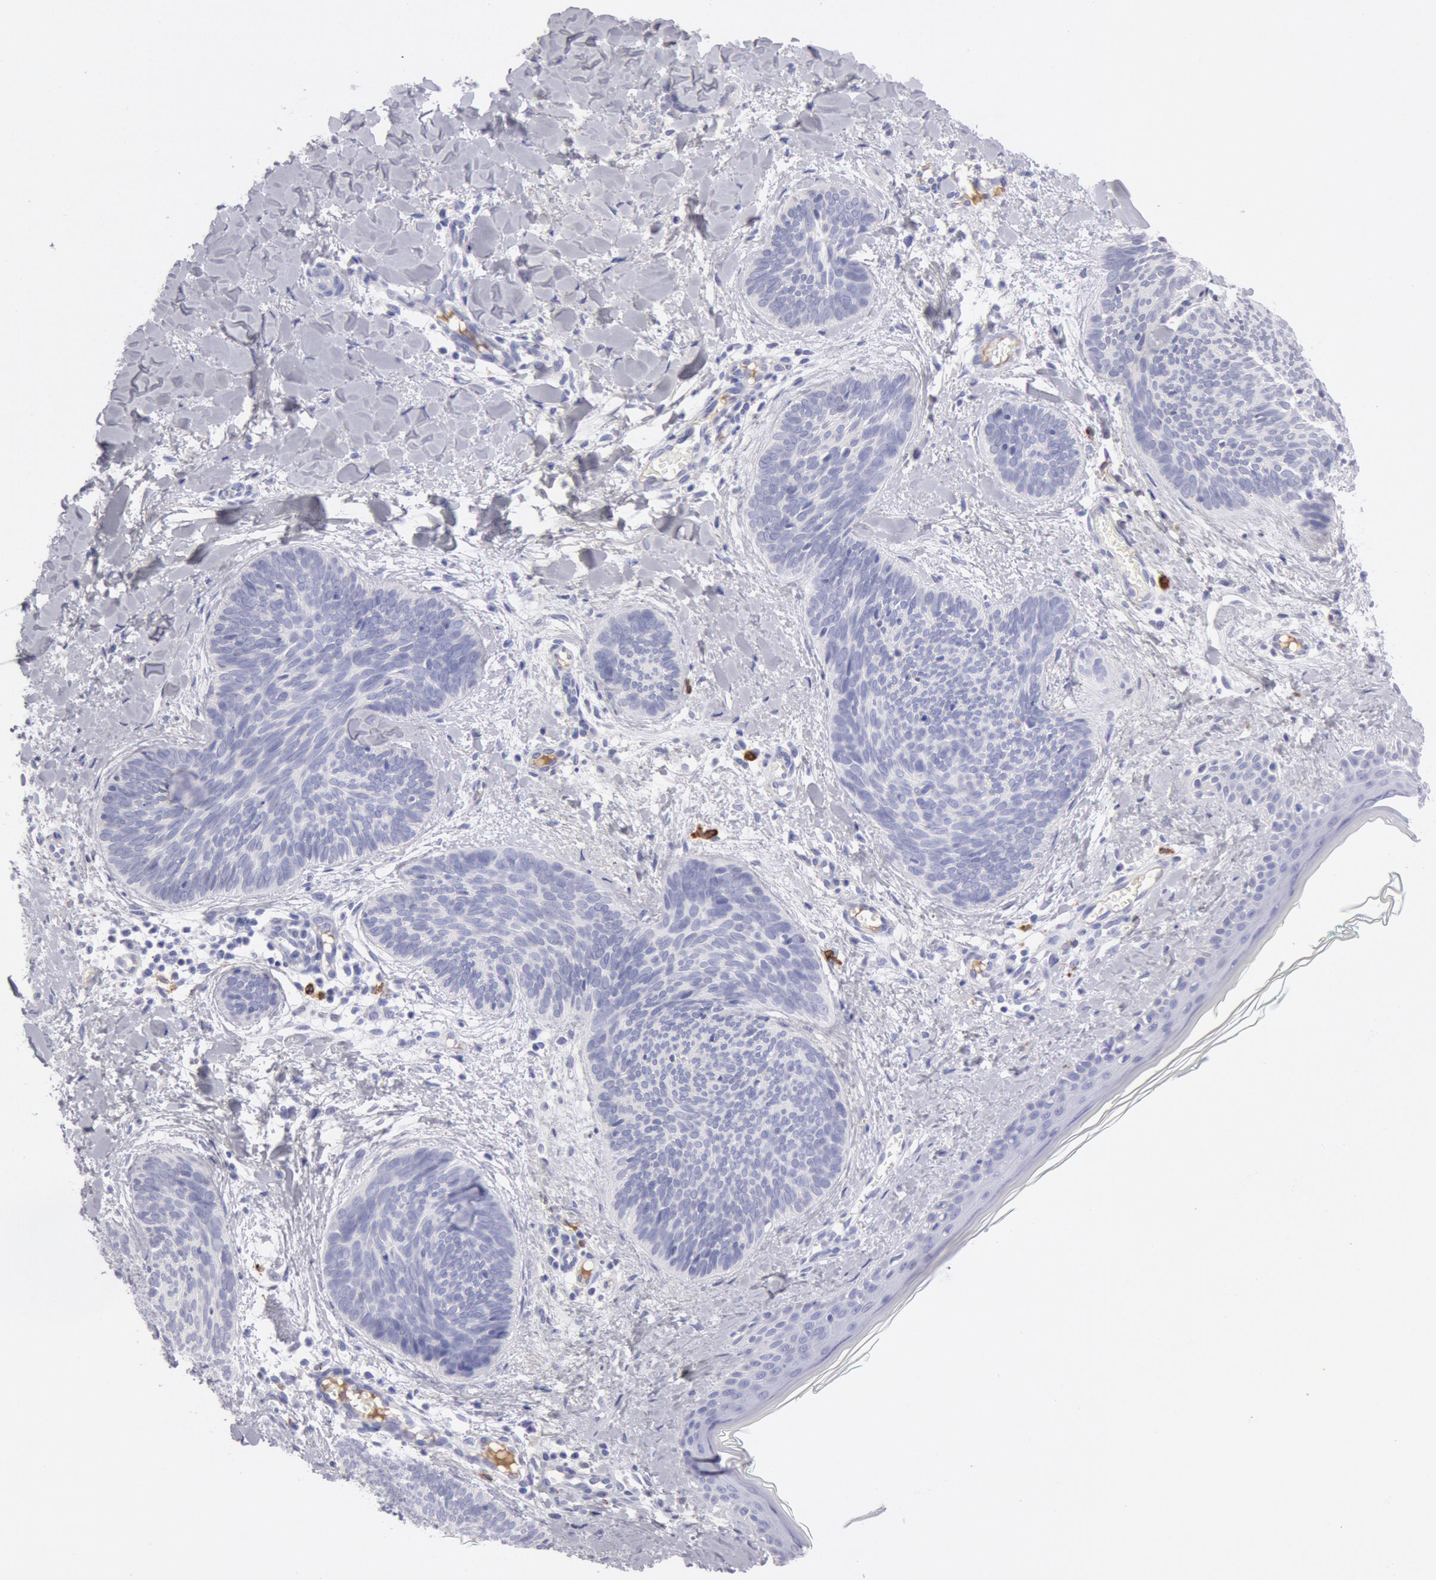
{"staining": {"intensity": "negative", "quantity": "none", "location": "none"}, "tissue": "skin cancer", "cell_type": "Tumor cells", "image_type": "cancer", "snomed": [{"axis": "morphology", "description": "Basal cell carcinoma"}, {"axis": "topography", "description": "Skin"}], "caption": "The micrograph shows no significant positivity in tumor cells of basal cell carcinoma (skin).", "gene": "FCN1", "patient": {"sex": "female", "age": 81}}